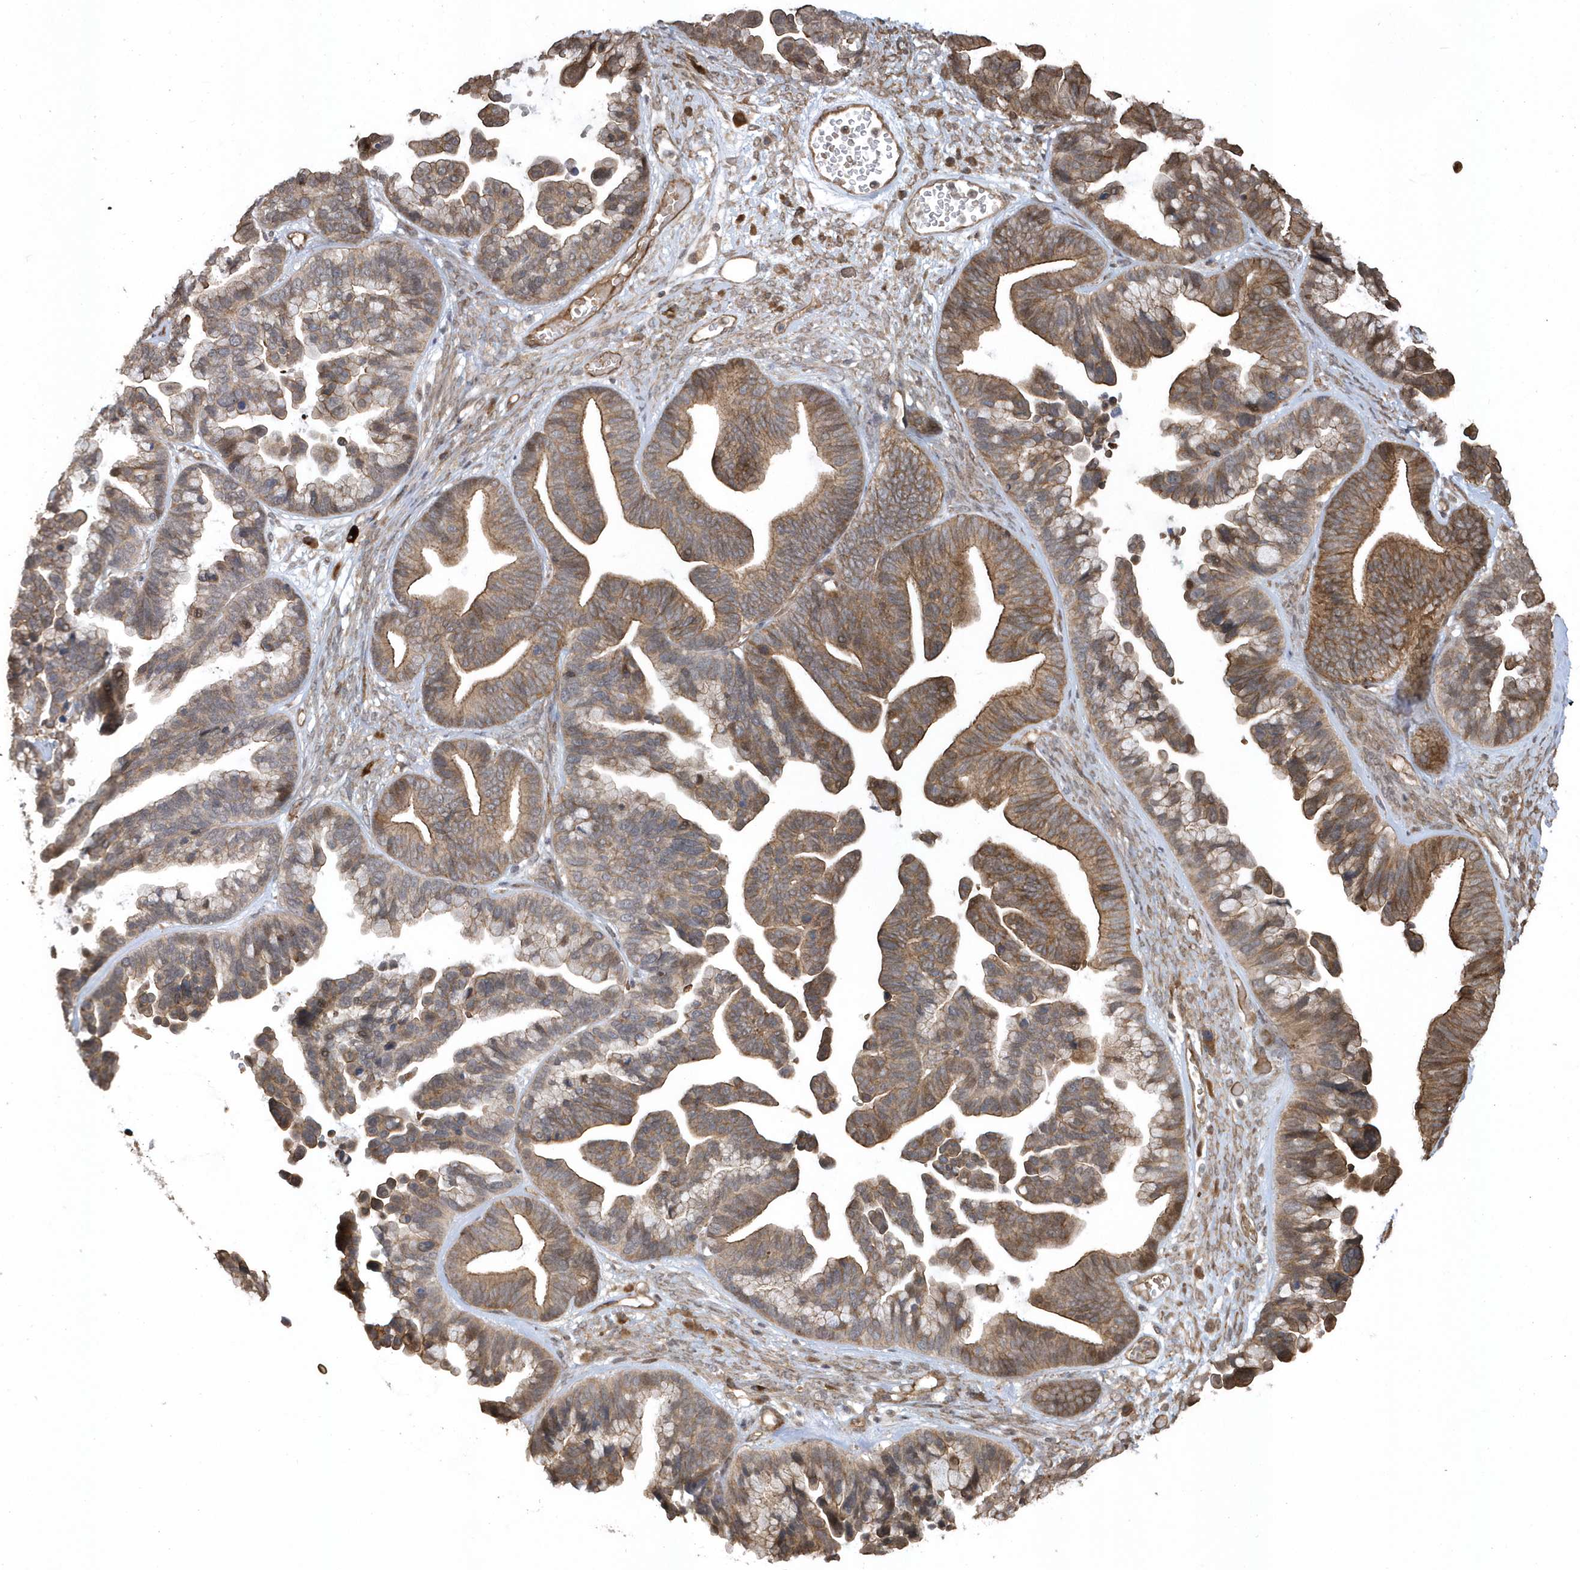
{"staining": {"intensity": "moderate", "quantity": ">75%", "location": "cytoplasmic/membranous"}, "tissue": "ovarian cancer", "cell_type": "Tumor cells", "image_type": "cancer", "snomed": [{"axis": "morphology", "description": "Cystadenocarcinoma, serous, NOS"}, {"axis": "topography", "description": "Ovary"}], "caption": "Serous cystadenocarcinoma (ovarian) stained with IHC exhibits moderate cytoplasmic/membranous staining in approximately >75% of tumor cells. (DAB (3,3'-diaminobenzidine) IHC with brightfield microscopy, high magnification).", "gene": "HERPUD1", "patient": {"sex": "female", "age": 56}}